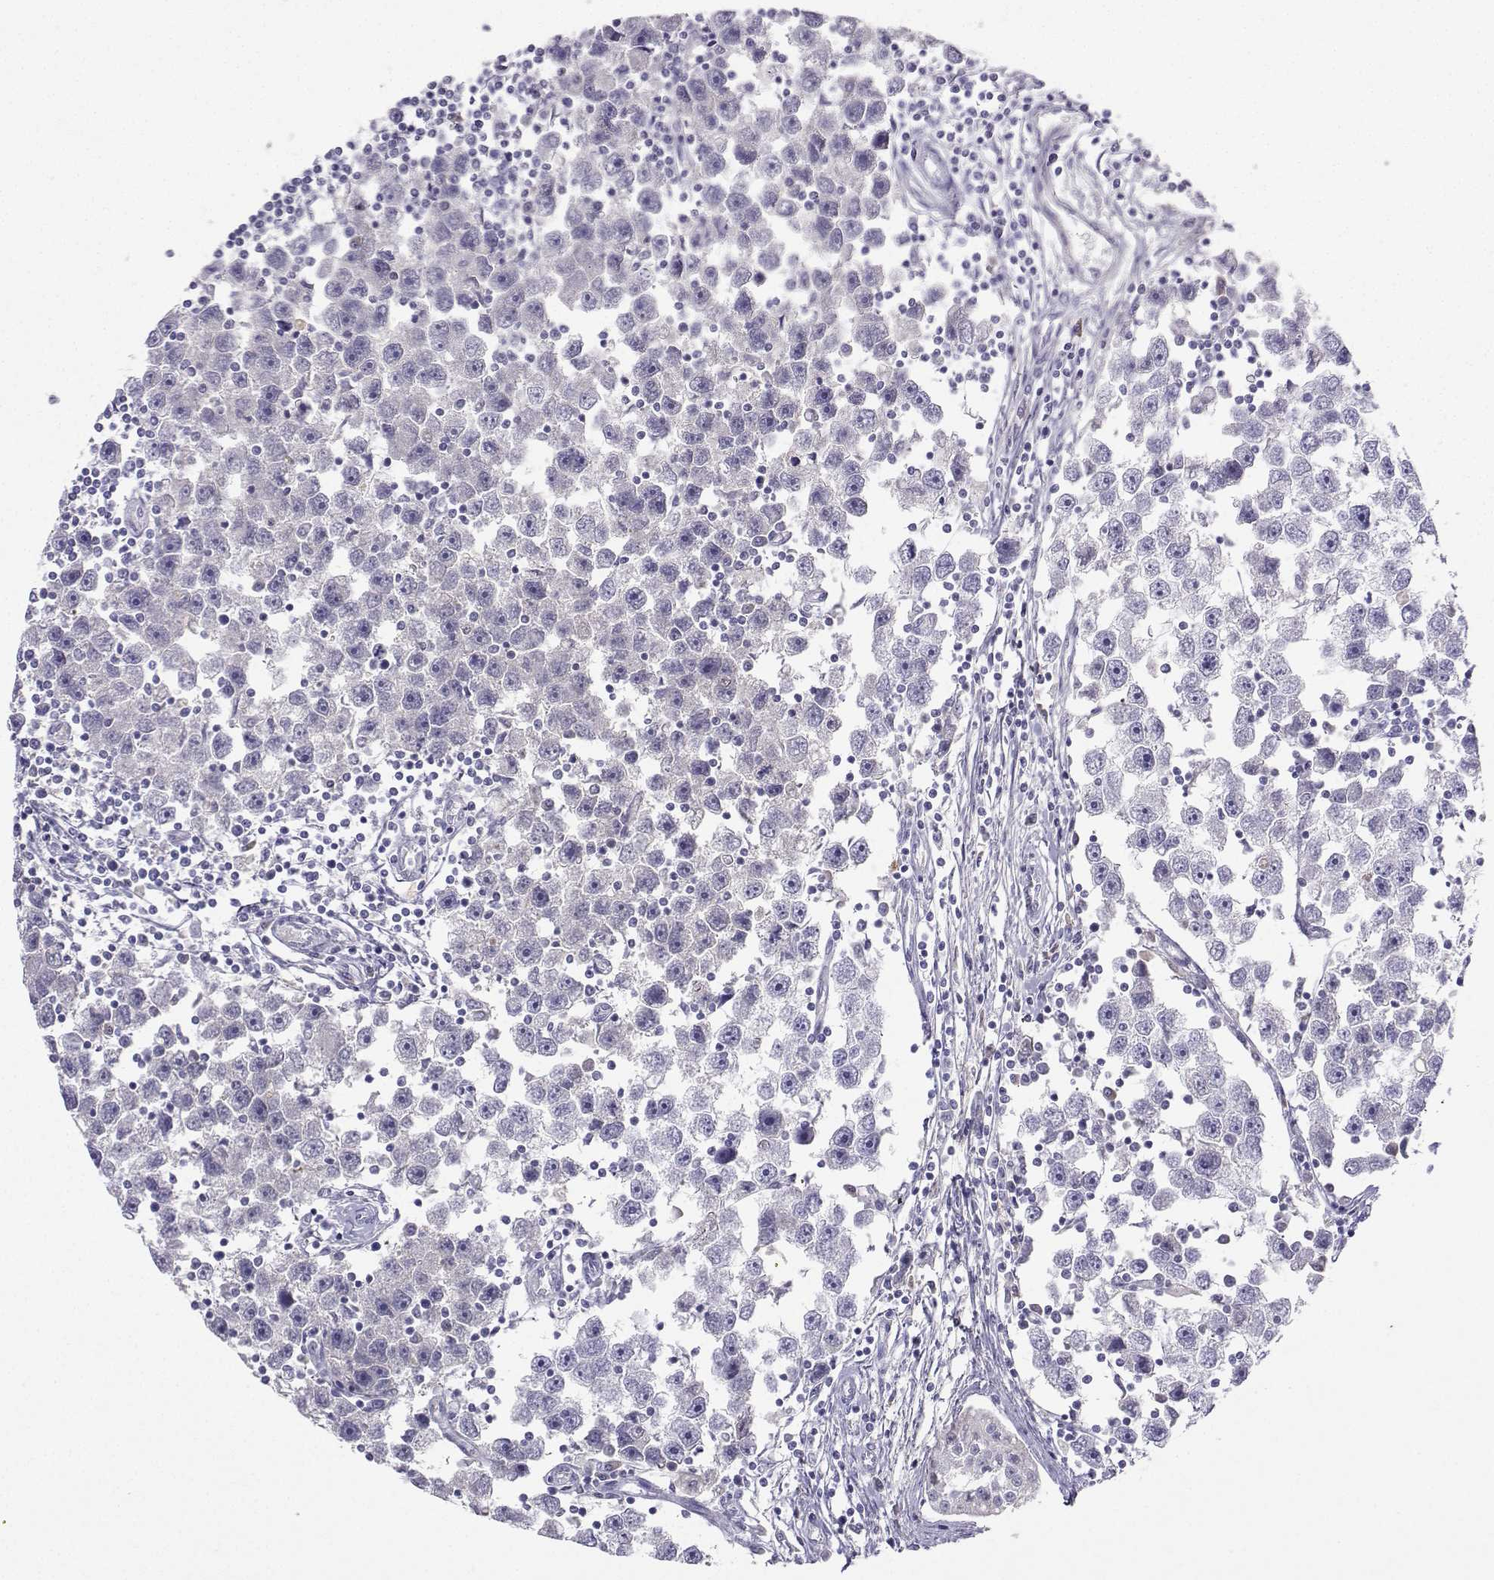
{"staining": {"intensity": "negative", "quantity": "none", "location": "none"}, "tissue": "testis cancer", "cell_type": "Tumor cells", "image_type": "cancer", "snomed": [{"axis": "morphology", "description": "Seminoma, NOS"}, {"axis": "topography", "description": "Testis"}], "caption": "The immunohistochemistry (IHC) image has no significant expression in tumor cells of seminoma (testis) tissue. (DAB immunohistochemistry with hematoxylin counter stain).", "gene": "GRIK4", "patient": {"sex": "male", "age": 30}}